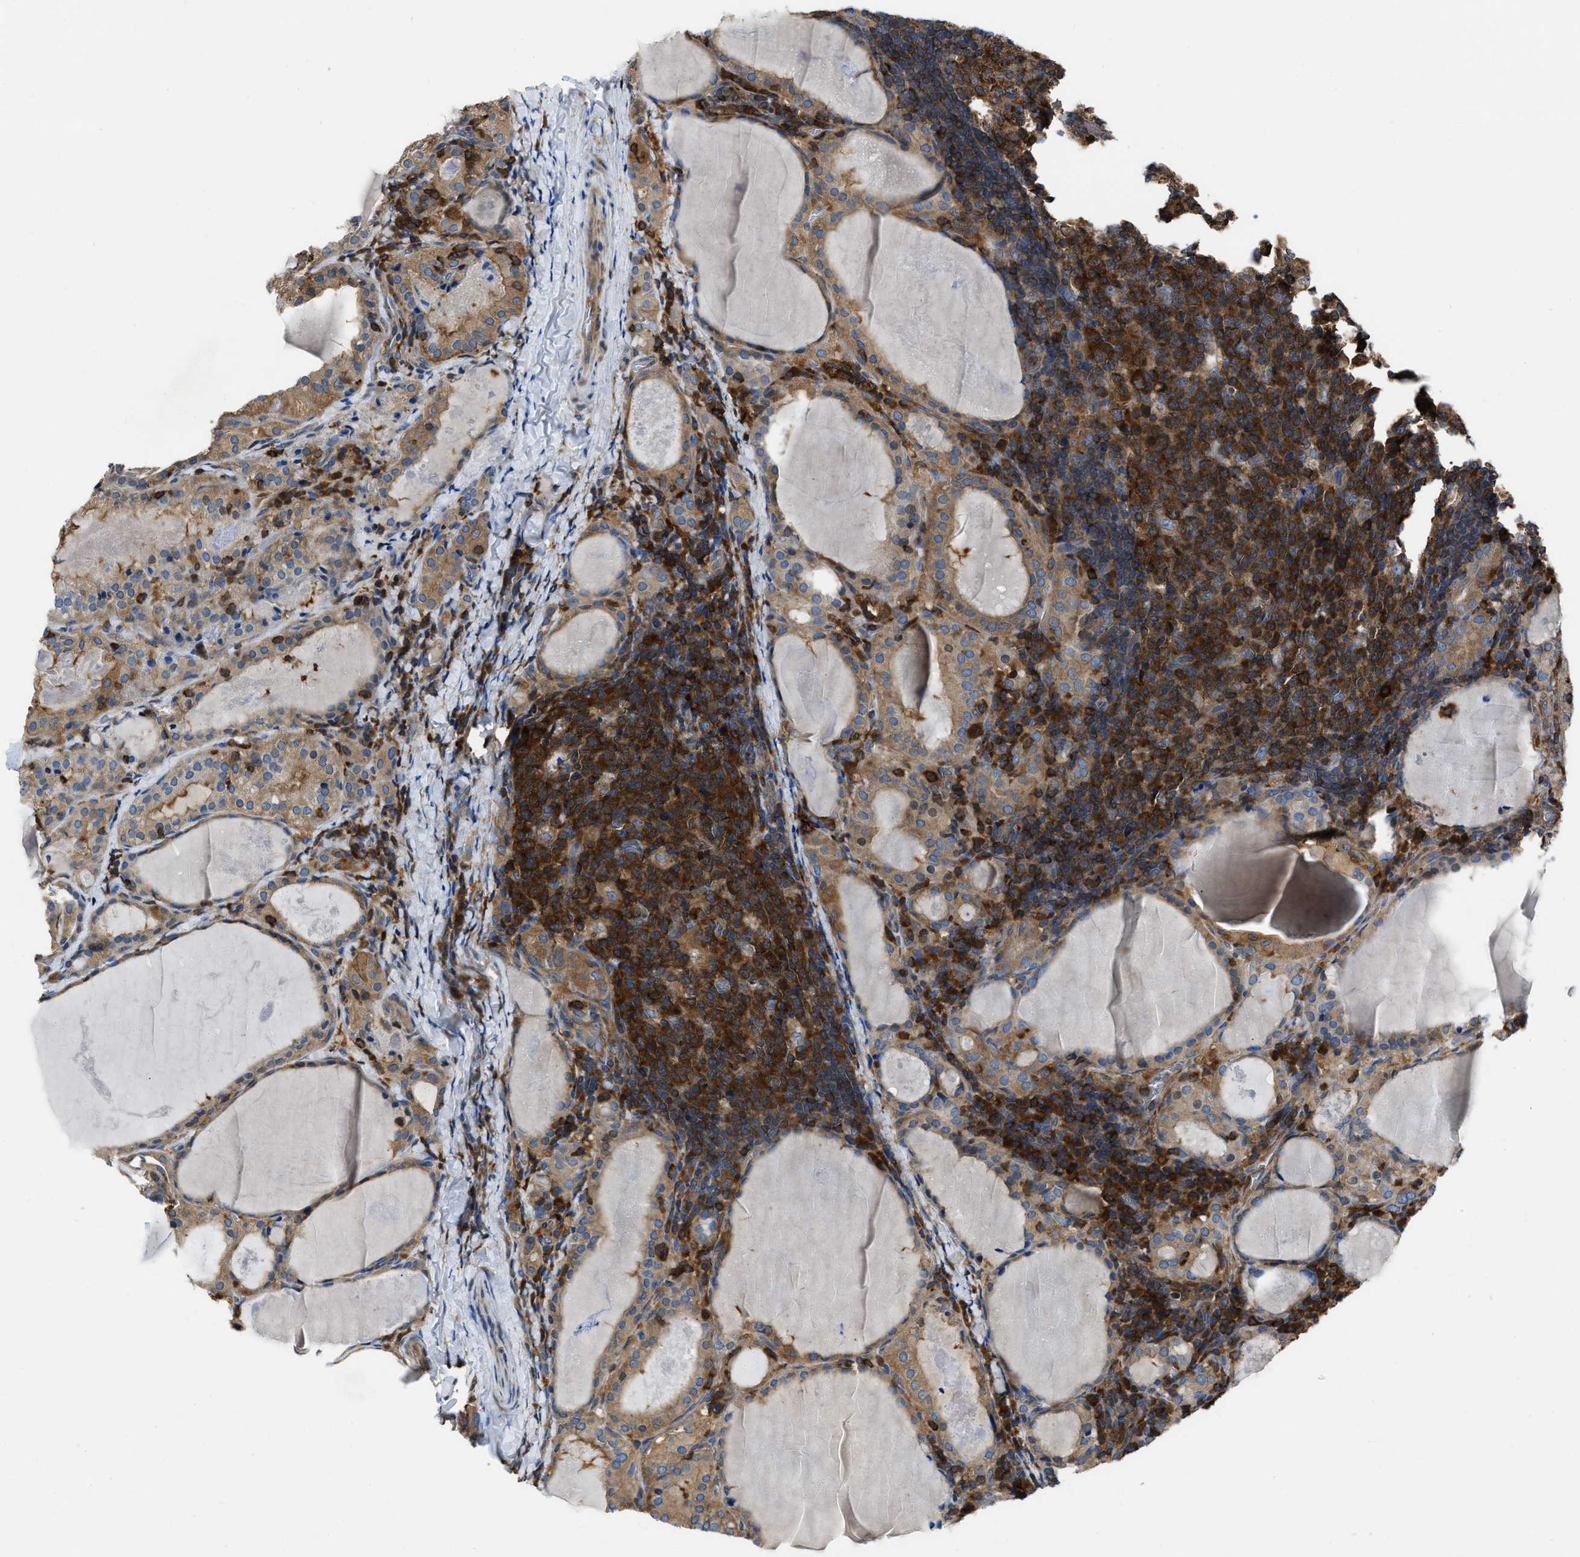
{"staining": {"intensity": "strong", "quantity": ">75%", "location": "cytoplasmic/membranous"}, "tissue": "thyroid cancer", "cell_type": "Tumor cells", "image_type": "cancer", "snomed": [{"axis": "morphology", "description": "Papillary adenocarcinoma, NOS"}, {"axis": "topography", "description": "Thyroid gland"}], "caption": "A brown stain highlights strong cytoplasmic/membranous expression of a protein in papillary adenocarcinoma (thyroid) tumor cells. Immunohistochemistry stains the protein of interest in brown and the nuclei are stained blue.", "gene": "YARS1", "patient": {"sex": "female", "age": 42}}